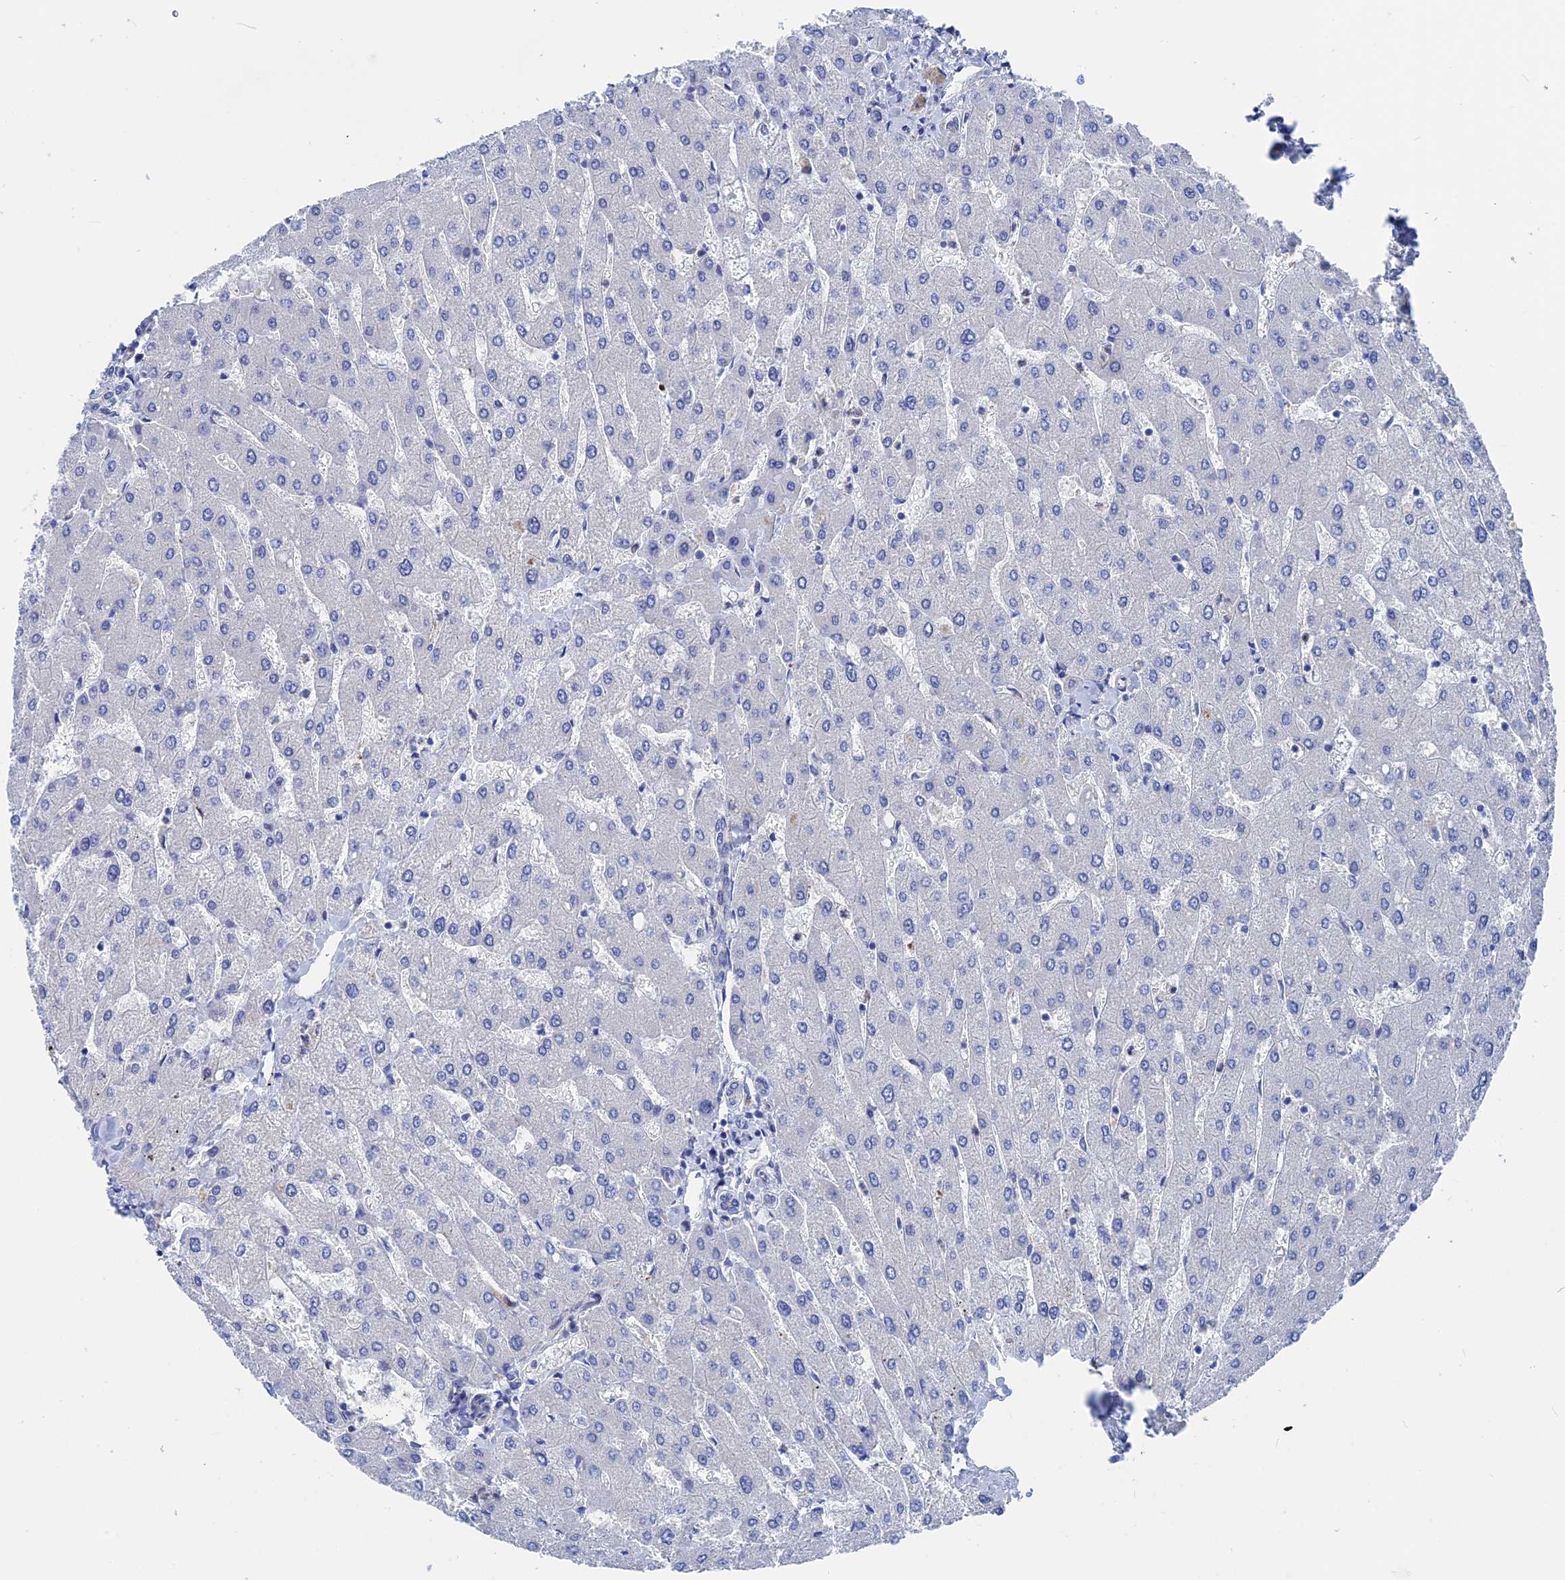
{"staining": {"intensity": "negative", "quantity": "none", "location": "none"}, "tissue": "liver", "cell_type": "Cholangiocytes", "image_type": "normal", "snomed": [{"axis": "morphology", "description": "Normal tissue, NOS"}, {"axis": "topography", "description": "Liver"}], "caption": "The micrograph reveals no staining of cholangiocytes in benign liver.", "gene": "MARCHF3", "patient": {"sex": "male", "age": 55}}